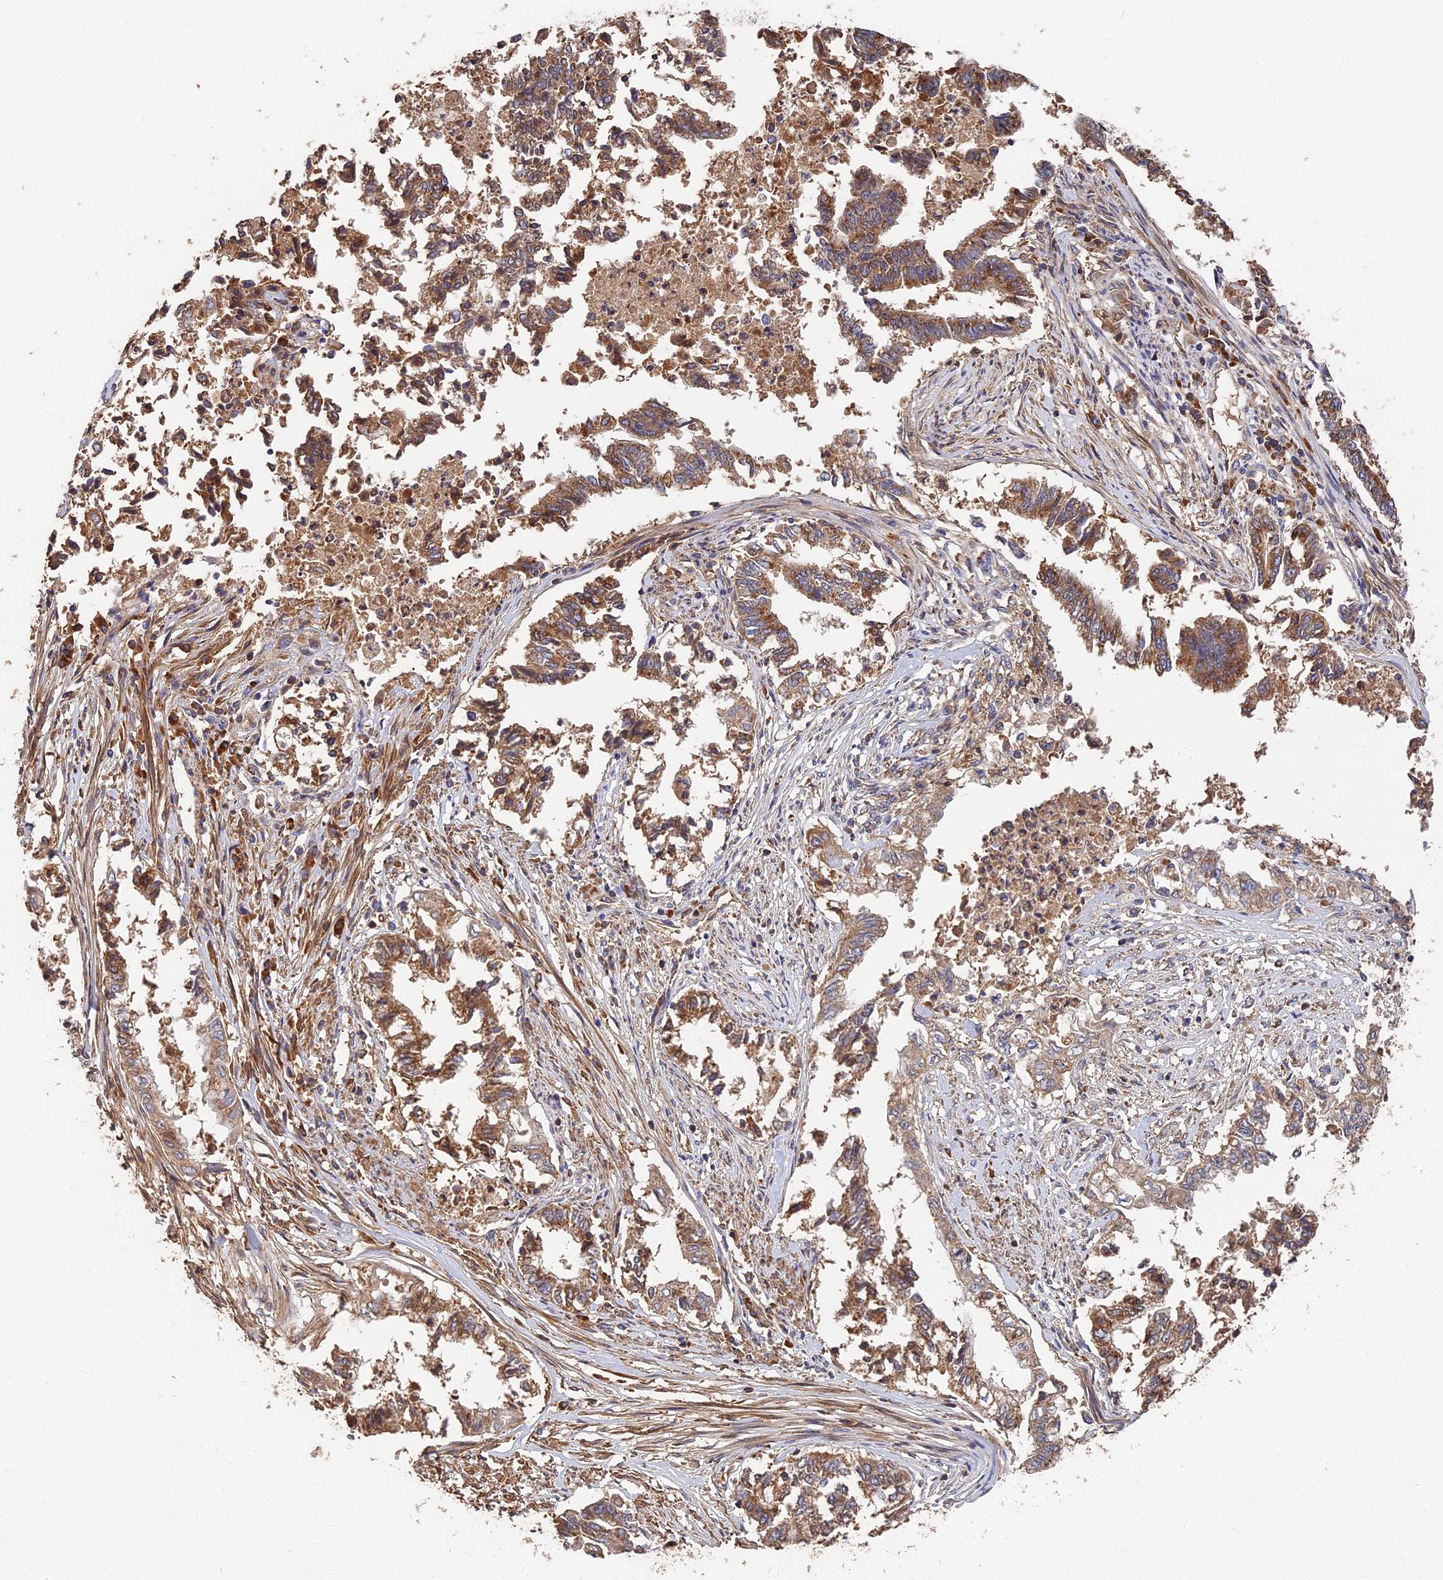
{"staining": {"intensity": "moderate", "quantity": ">75%", "location": "cytoplasmic/membranous"}, "tissue": "endometrial cancer", "cell_type": "Tumor cells", "image_type": "cancer", "snomed": [{"axis": "morphology", "description": "Necrosis, NOS"}, {"axis": "morphology", "description": "Adenocarcinoma, NOS"}, {"axis": "topography", "description": "Endometrium"}], "caption": "Tumor cells show moderate cytoplasmic/membranous staining in about >75% of cells in endometrial cancer (adenocarcinoma). (DAB IHC with brightfield microscopy, high magnification).", "gene": "DHRS11", "patient": {"sex": "female", "age": 79}}